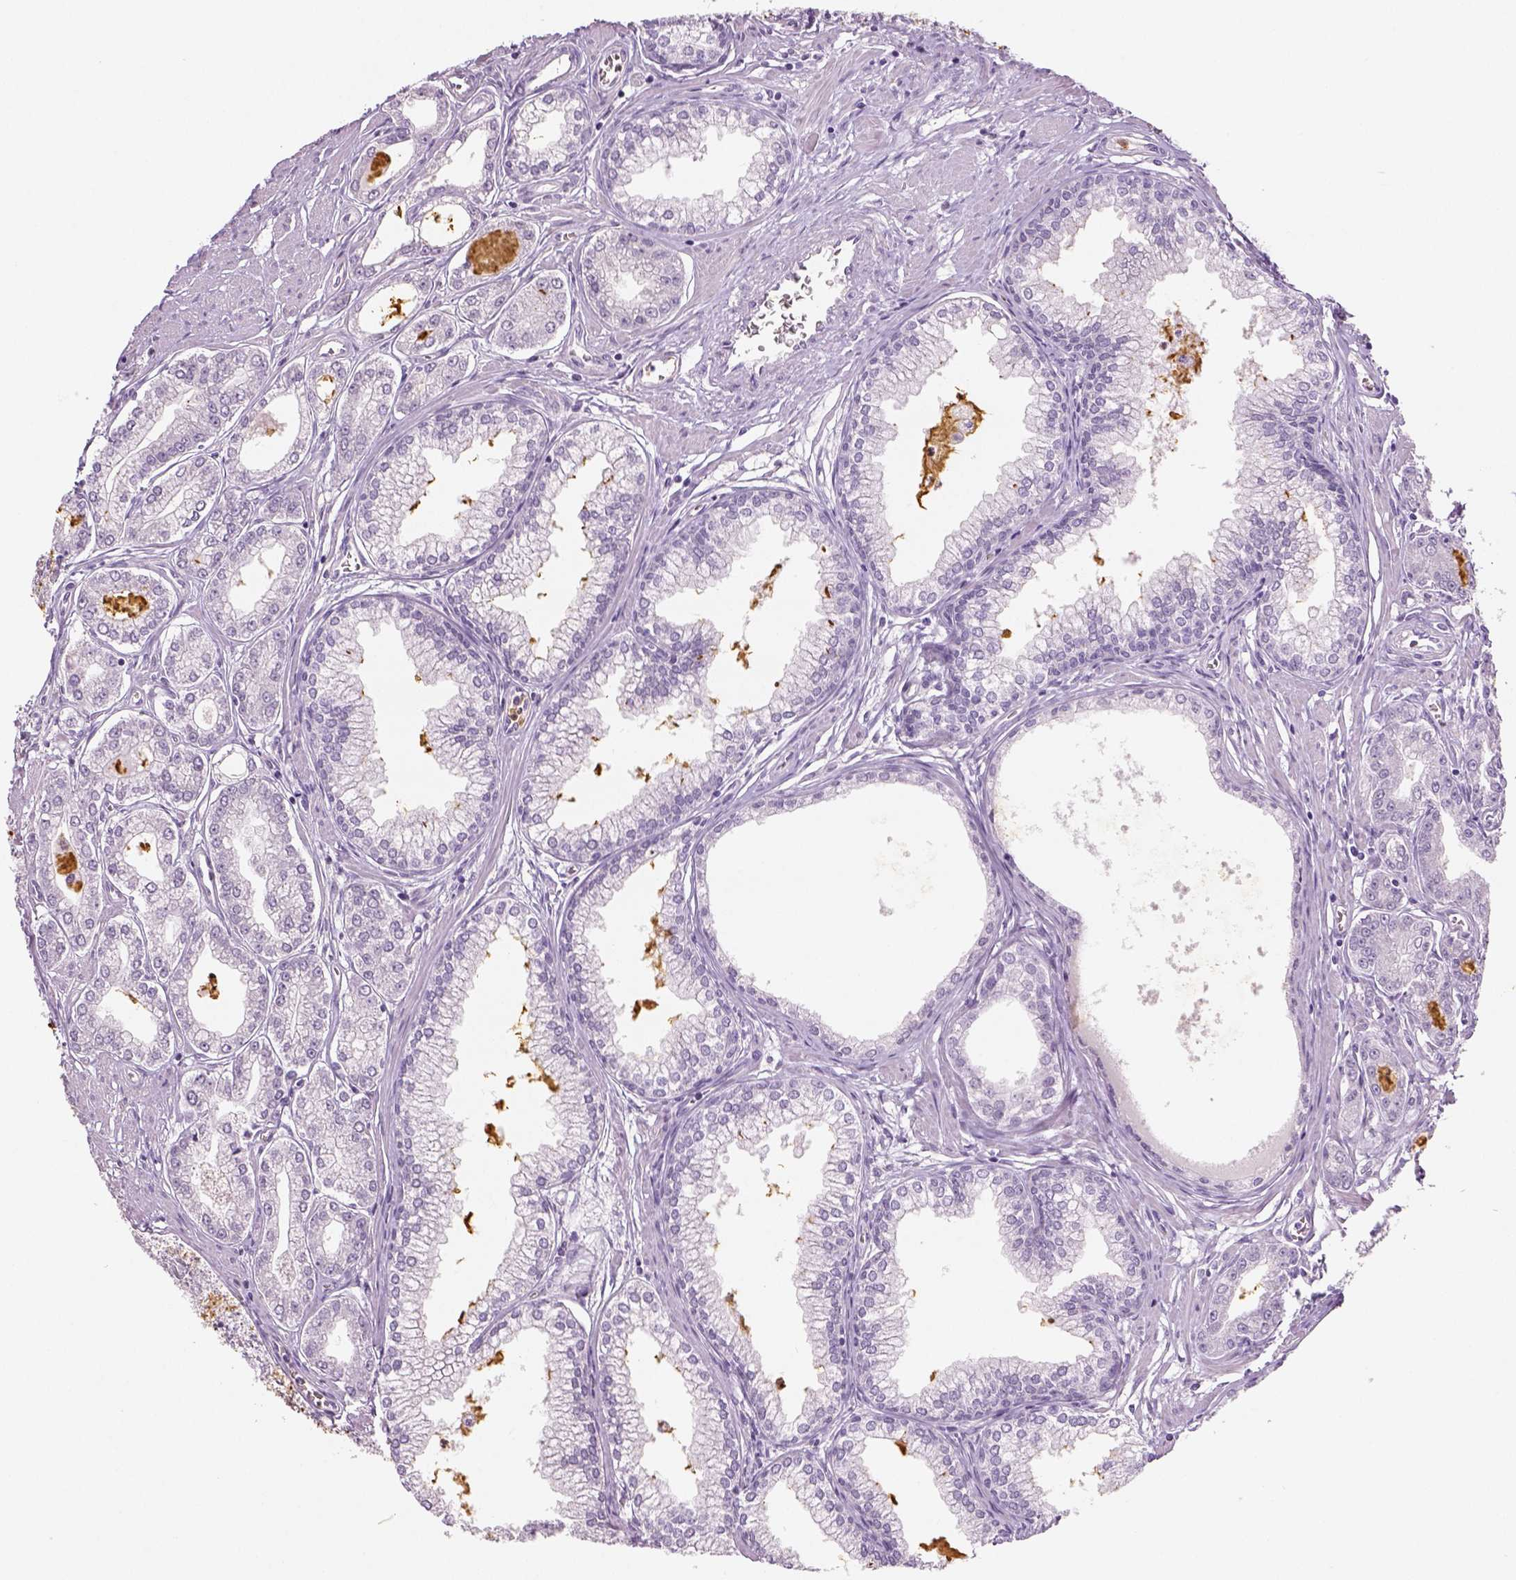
{"staining": {"intensity": "negative", "quantity": "none", "location": "none"}, "tissue": "prostate cancer", "cell_type": "Tumor cells", "image_type": "cancer", "snomed": [{"axis": "morphology", "description": "Adenocarcinoma, NOS"}, {"axis": "topography", "description": "Prostate"}], "caption": "DAB immunohistochemical staining of prostate cancer displays no significant positivity in tumor cells.", "gene": "NECAB2", "patient": {"sex": "male", "age": 71}}